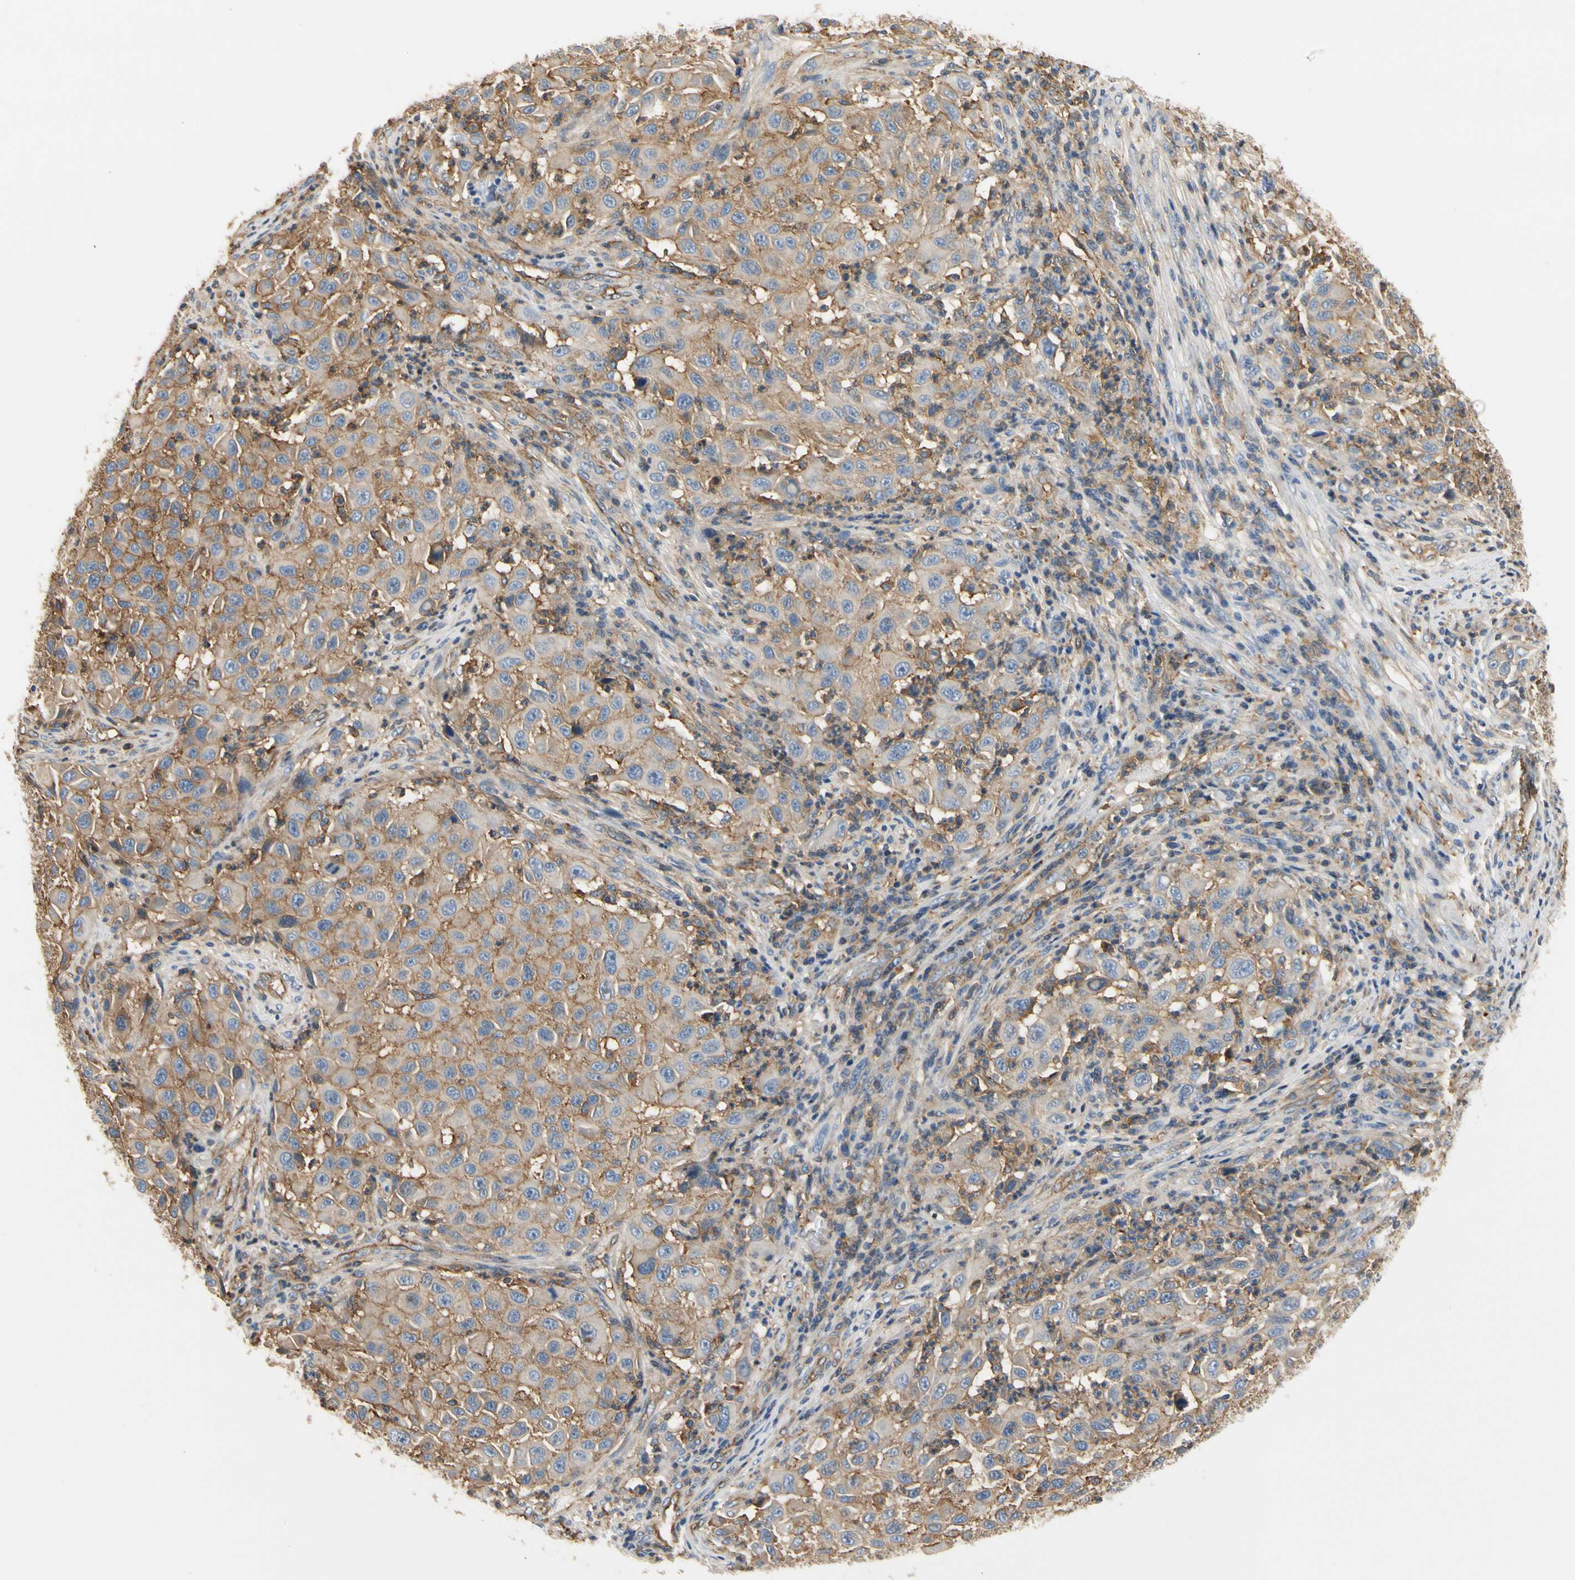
{"staining": {"intensity": "moderate", "quantity": "25%-75%", "location": "cytoplasmic/membranous"}, "tissue": "melanoma", "cell_type": "Tumor cells", "image_type": "cancer", "snomed": [{"axis": "morphology", "description": "Malignant melanoma, Metastatic site"}, {"axis": "topography", "description": "Lymph node"}], "caption": "Brown immunohistochemical staining in human malignant melanoma (metastatic site) reveals moderate cytoplasmic/membranous expression in about 25%-75% of tumor cells. (IHC, brightfield microscopy, high magnification).", "gene": "IL1RL1", "patient": {"sex": "male", "age": 61}}